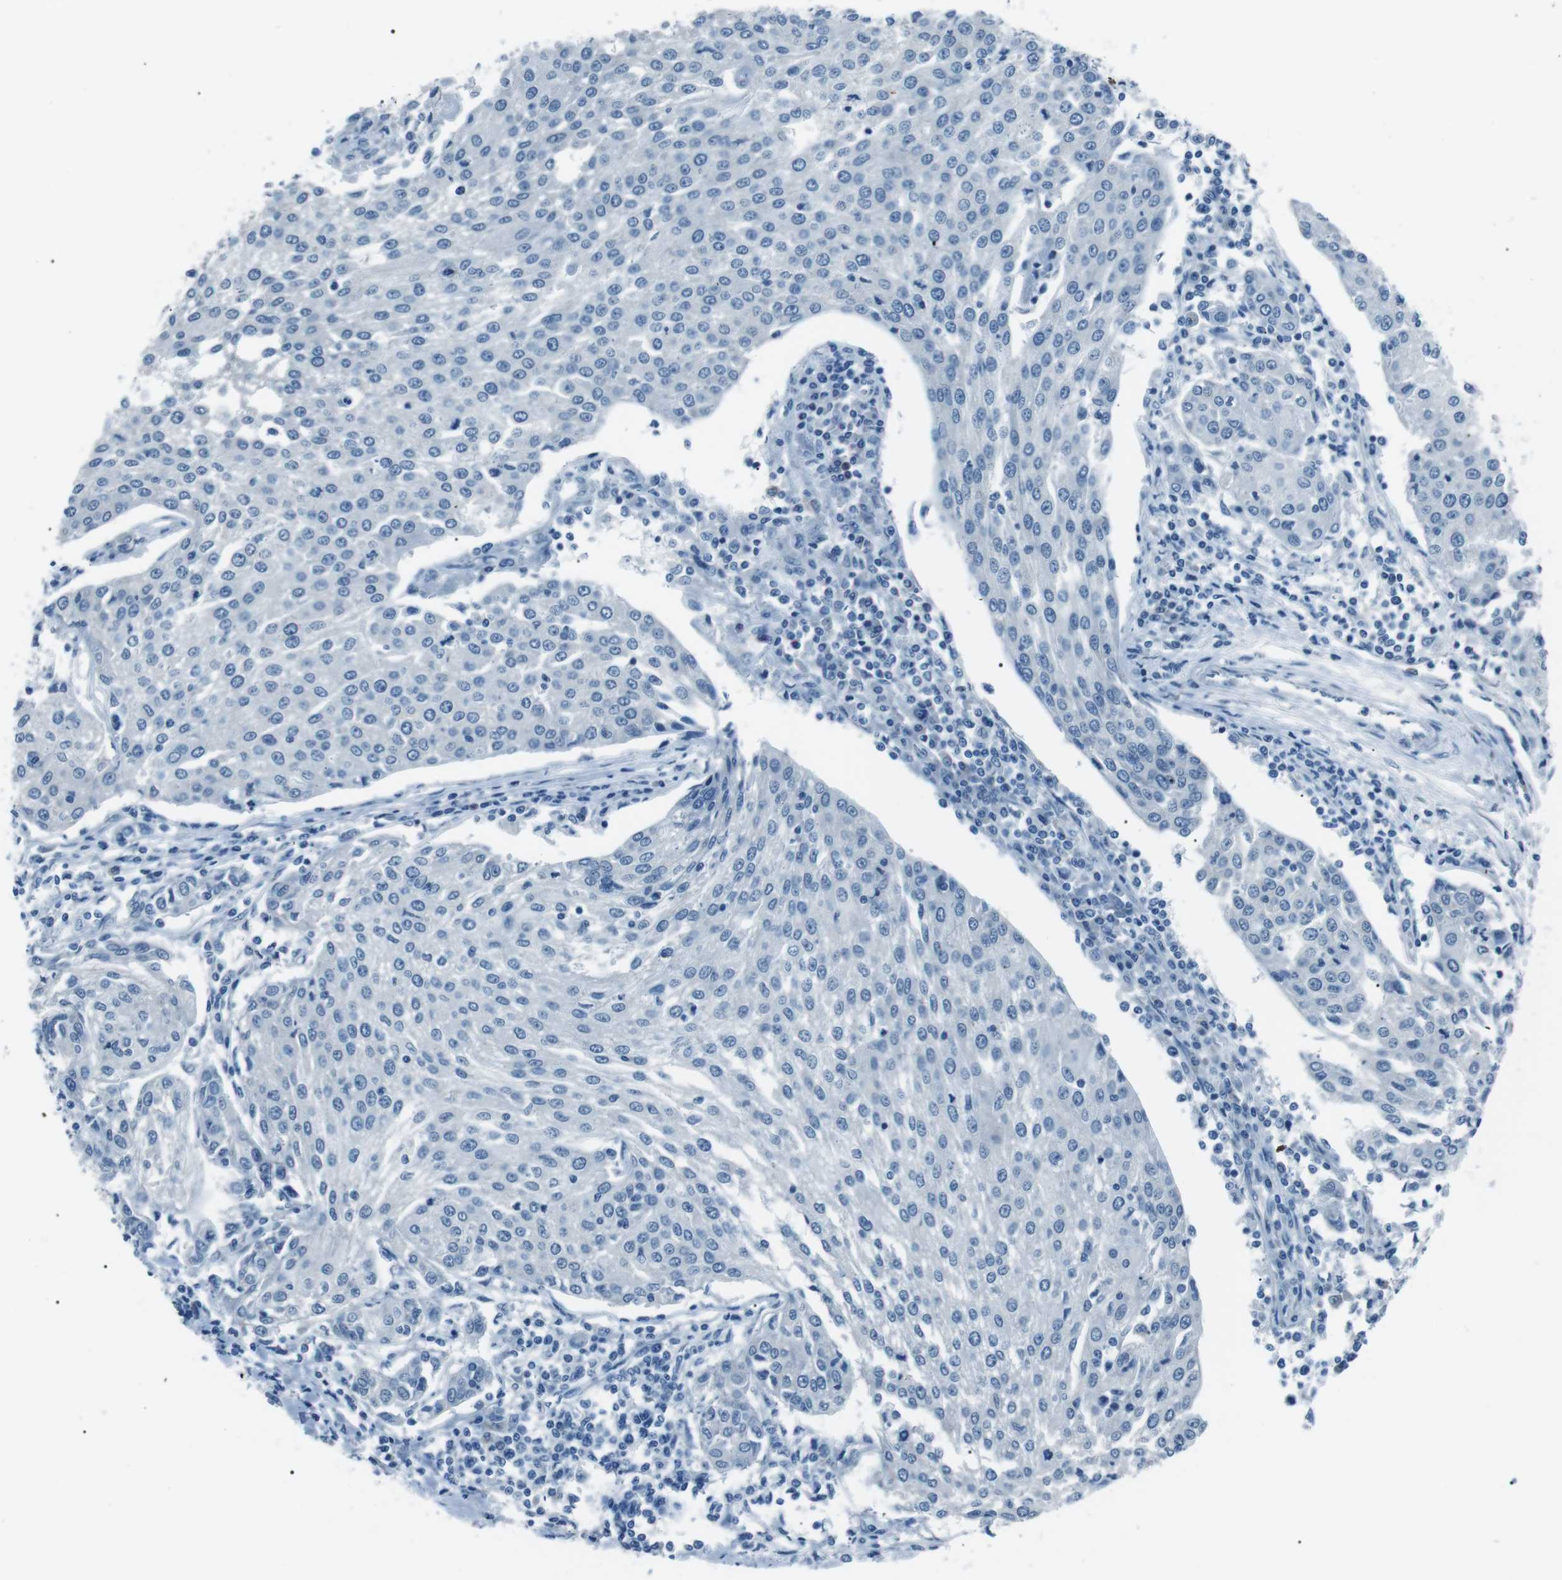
{"staining": {"intensity": "negative", "quantity": "none", "location": "none"}, "tissue": "urothelial cancer", "cell_type": "Tumor cells", "image_type": "cancer", "snomed": [{"axis": "morphology", "description": "Urothelial carcinoma, High grade"}, {"axis": "topography", "description": "Urinary bladder"}], "caption": "There is no significant positivity in tumor cells of high-grade urothelial carcinoma.", "gene": "SERPINB2", "patient": {"sex": "female", "age": 85}}